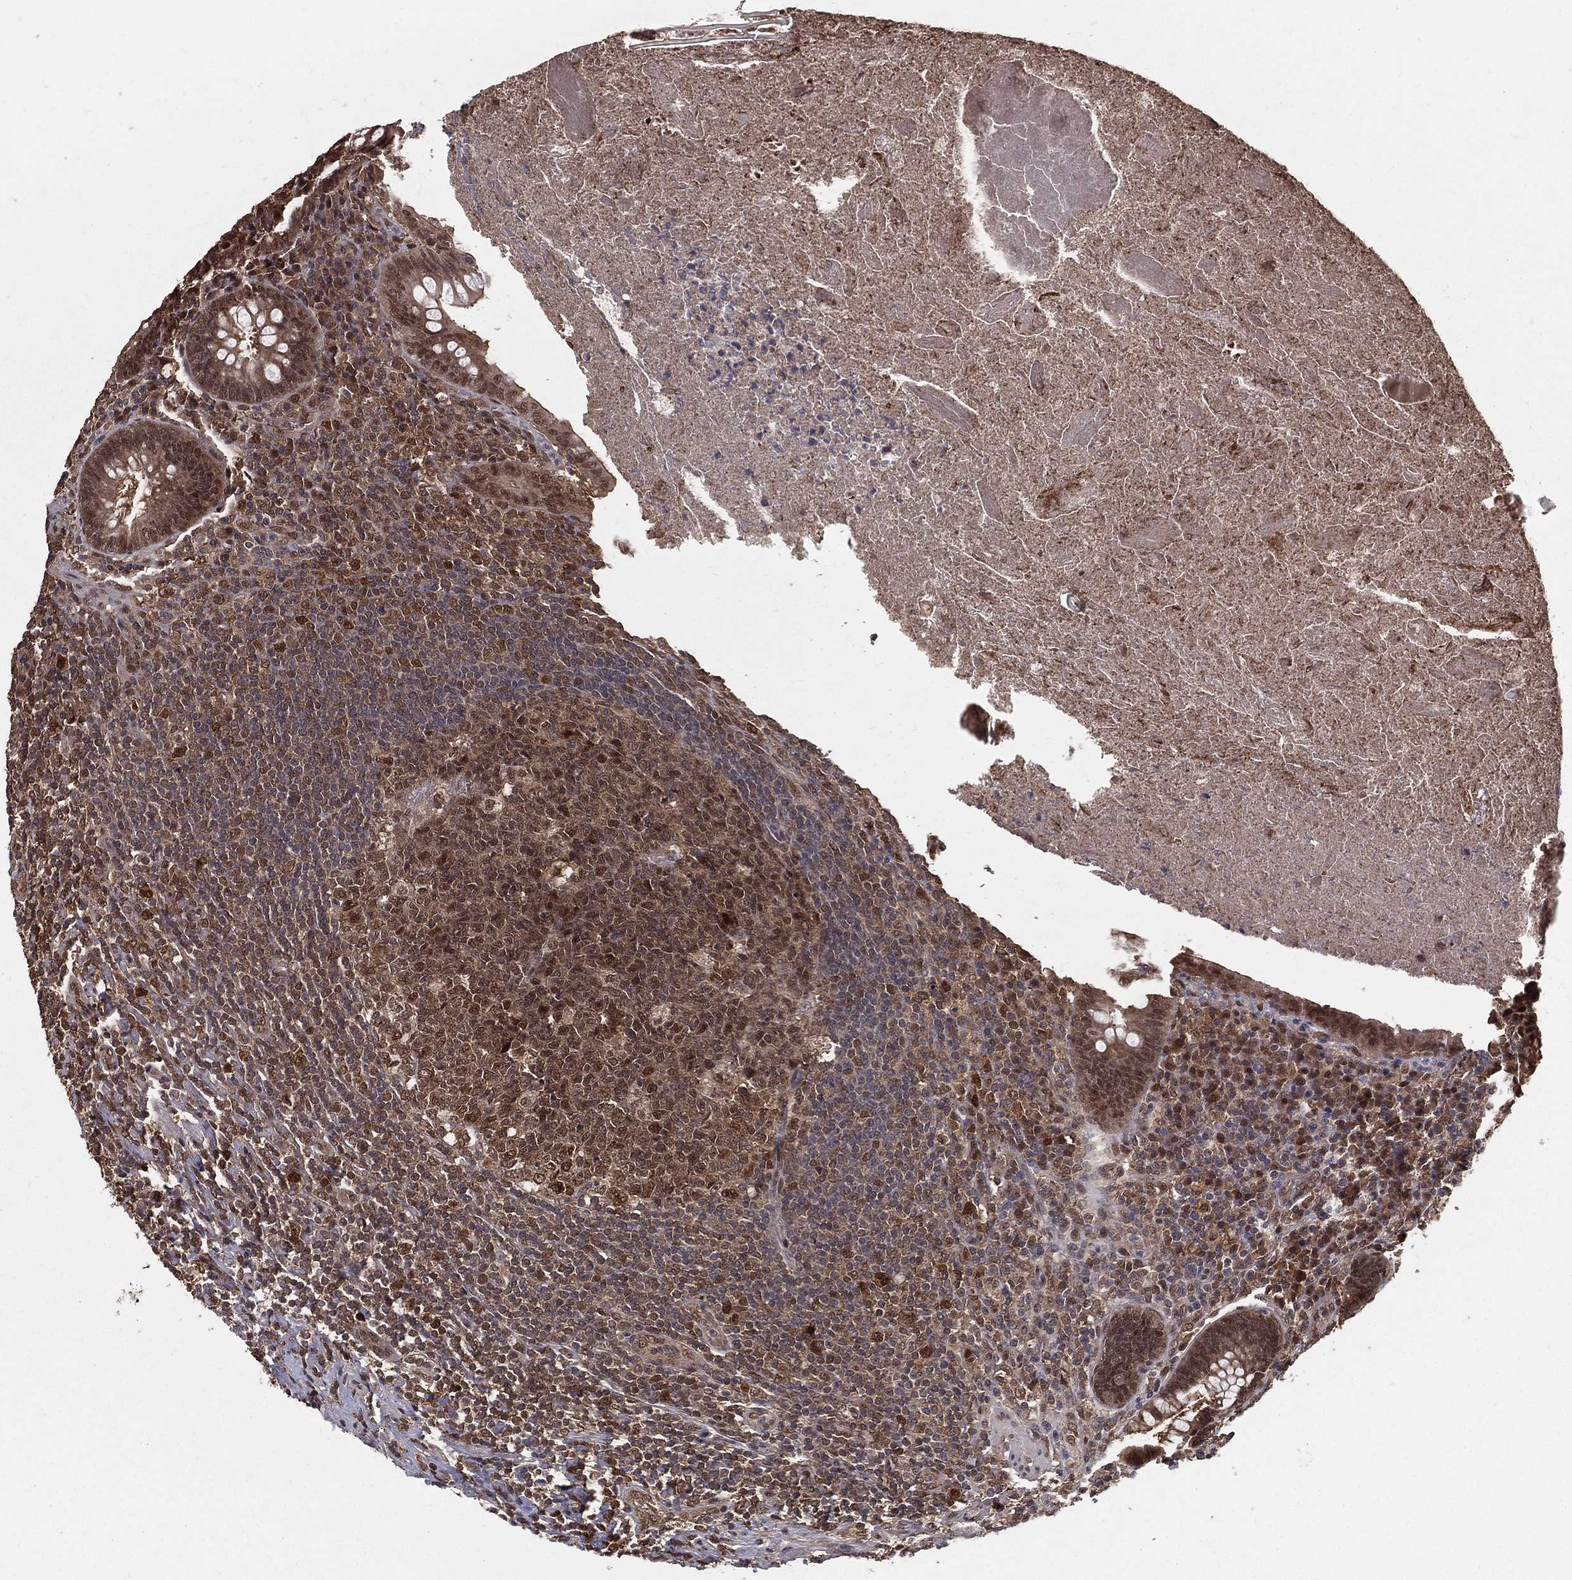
{"staining": {"intensity": "moderate", "quantity": "25%-75%", "location": "cytoplasmic/membranous,nuclear"}, "tissue": "appendix", "cell_type": "Glandular cells", "image_type": "normal", "snomed": [{"axis": "morphology", "description": "Normal tissue, NOS"}, {"axis": "topography", "description": "Appendix"}], "caption": "Immunohistochemical staining of normal human appendix demonstrates 25%-75% levels of moderate cytoplasmic/membranous,nuclear protein positivity in approximately 25%-75% of glandular cells.", "gene": "CARM1", "patient": {"sex": "male", "age": 47}}